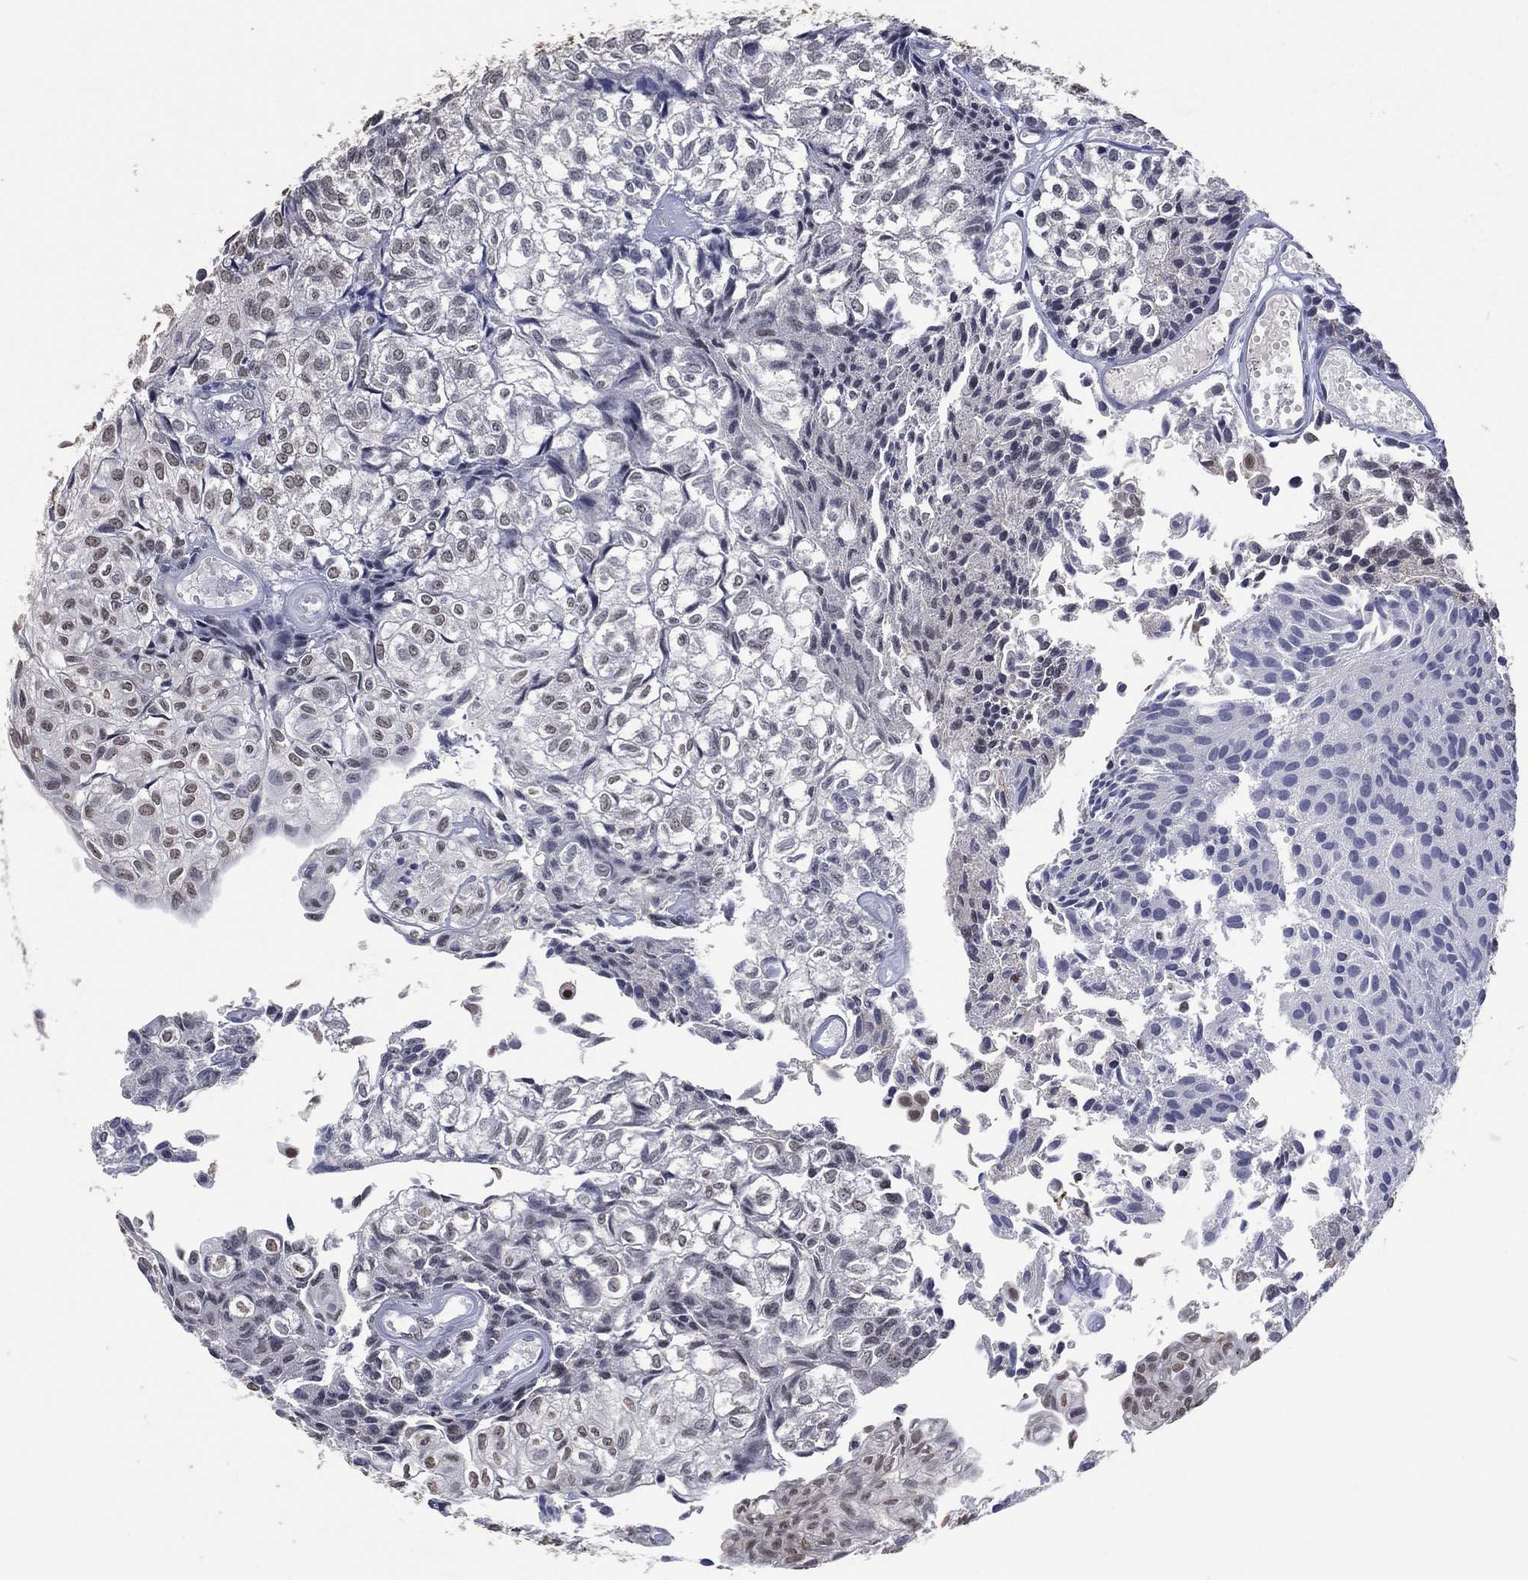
{"staining": {"intensity": "weak", "quantity": "25%-75%", "location": "nuclear"}, "tissue": "urothelial cancer", "cell_type": "Tumor cells", "image_type": "cancer", "snomed": [{"axis": "morphology", "description": "Urothelial carcinoma, Low grade"}, {"axis": "topography", "description": "Urinary bladder"}], "caption": "DAB (3,3'-diaminobenzidine) immunohistochemical staining of urothelial cancer displays weak nuclear protein positivity in approximately 25%-75% of tumor cells.", "gene": "EHMT1", "patient": {"sex": "male", "age": 89}}